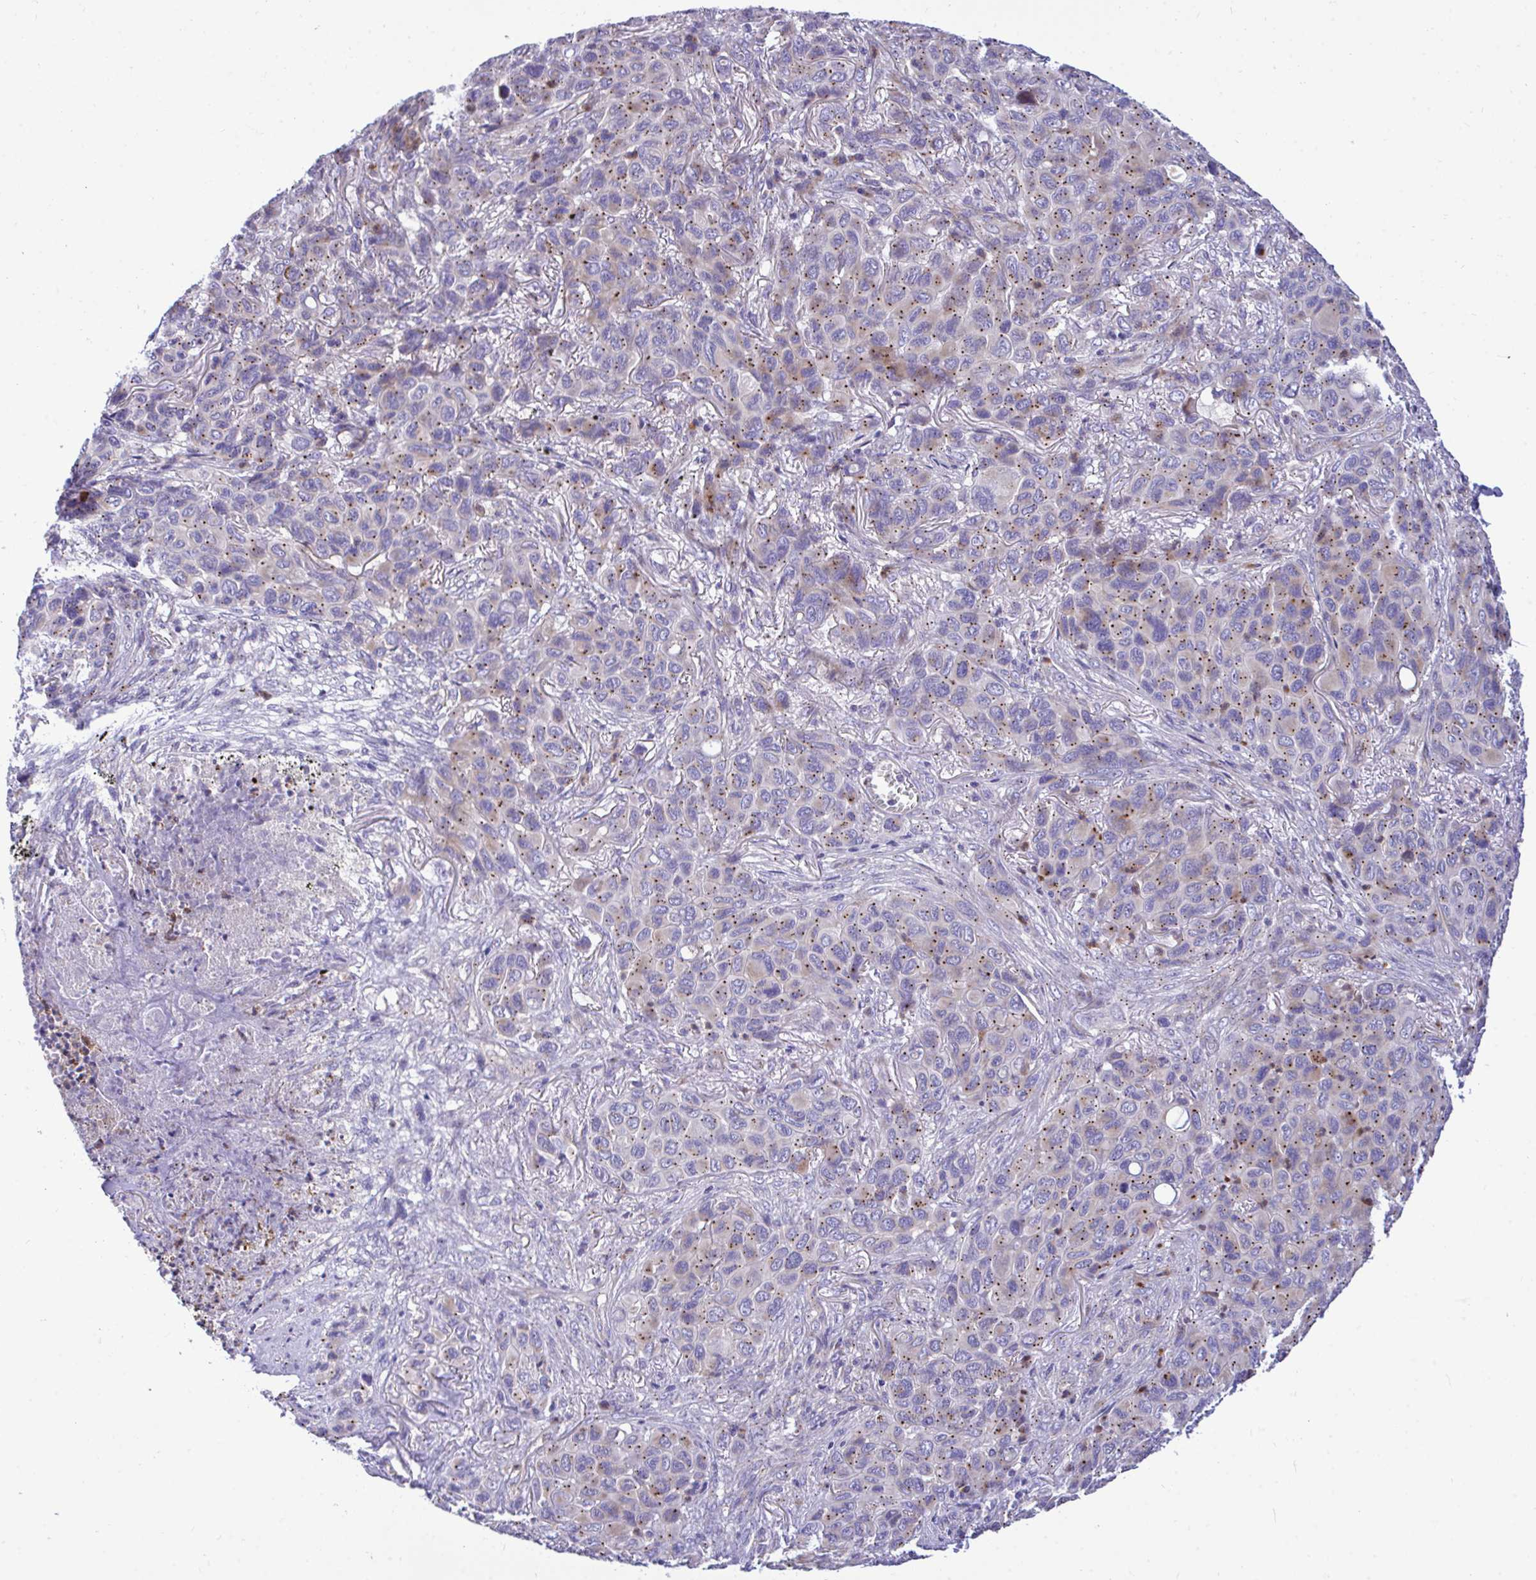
{"staining": {"intensity": "moderate", "quantity": "25%-75%", "location": "cytoplasmic/membranous"}, "tissue": "melanoma", "cell_type": "Tumor cells", "image_type": "cancer", "snomed": [{"axis": "morphology", "description": "Malignant melanoma, Metastatic site"}, {"axis": "topography", "description": "Lung"}], "caption": "Immunohistochemistry of human malignant melanoma (metastatic site) exhibits medium levels of moderate cytoplasmic/membranous staining in approximately 25%-75% of tumor cells. (DAB IHC with brightfield microscopy, high magnification).", "gene": "MRPS16", "patient": {"sex": "male", "age": 48}}